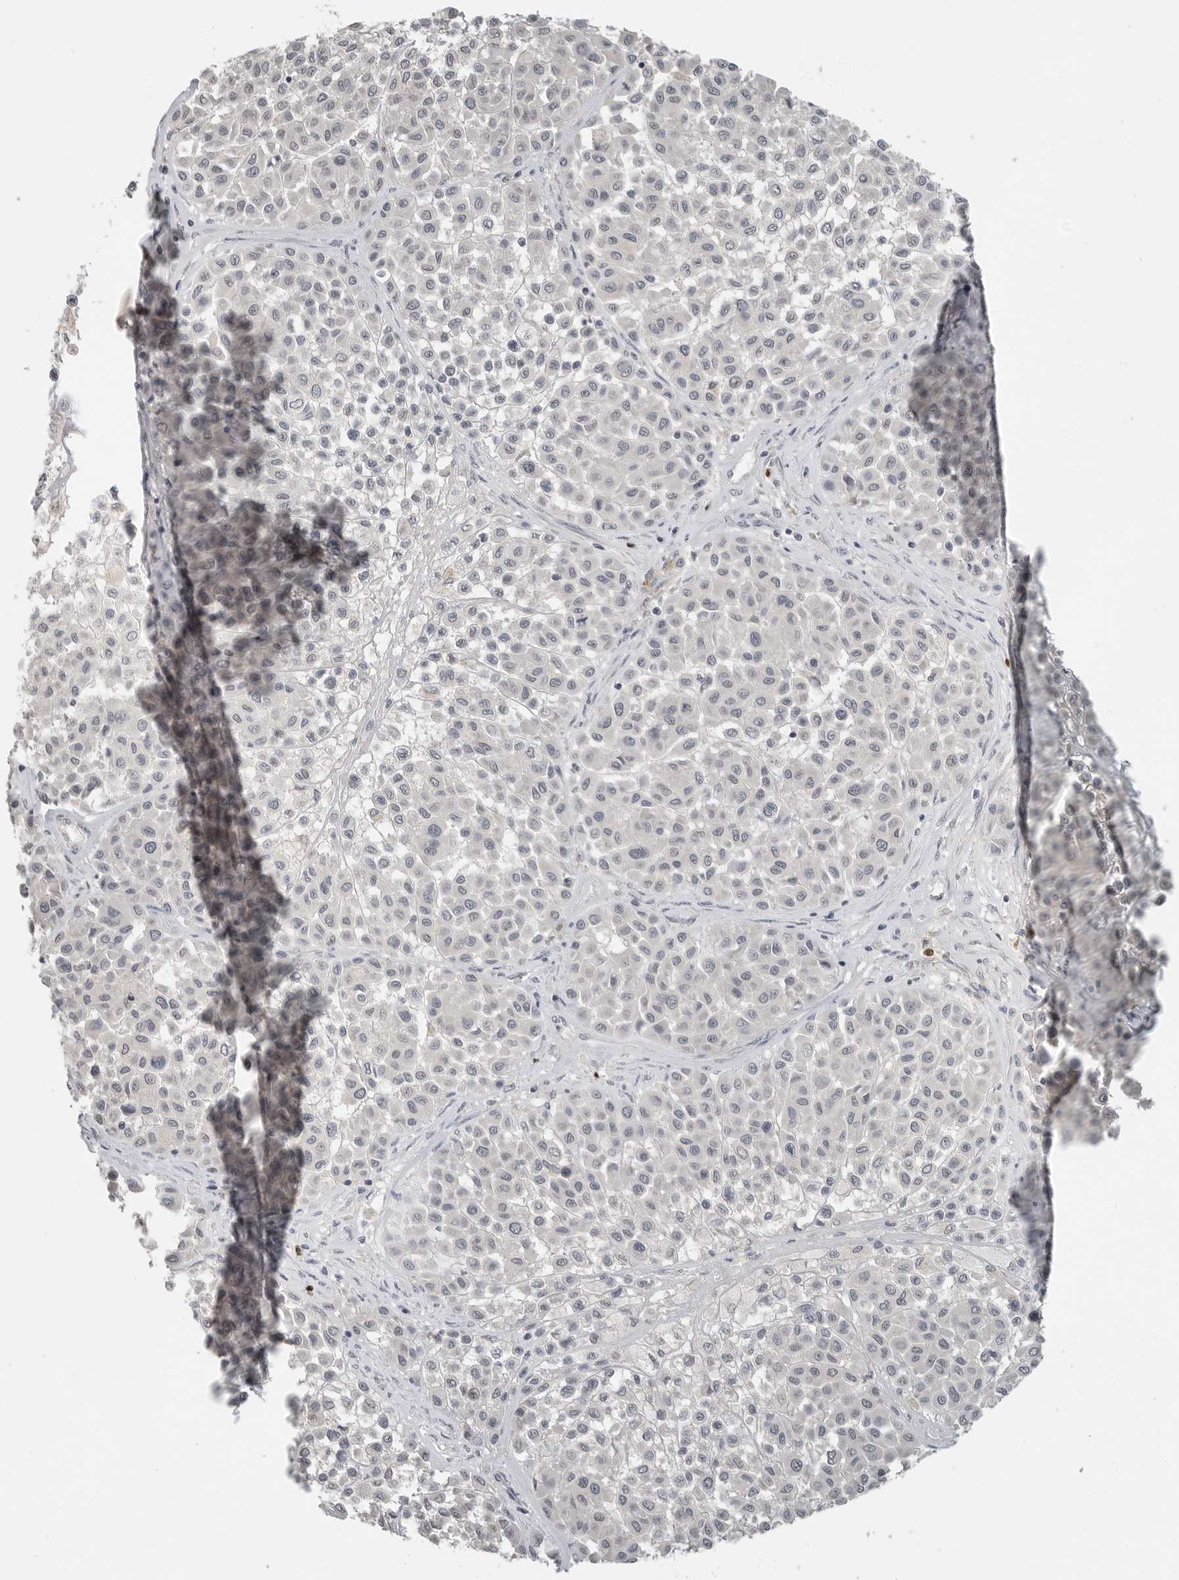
{"staining": {"intensity": "negative", "quantity": "none", "location": "none"}, "tissue": "melanoma", "cell_type": "Tumor cells", "image_type": "cancer", "snomed": [{"axis": "morphology", "description": "Malignant melanoma, Metastatic site"}, {"axis": "topography", "description": "Soft tissue"}], "caption": "Tumor cells show no significant staining in melanoma. (Brightfield microscopy of DAB (3,3'-diaminobenzidine) immunohistochemistry (IHC) at high magnification).", "gene": "FOXP3", "patient": {"sex": "male", "age": 41}}